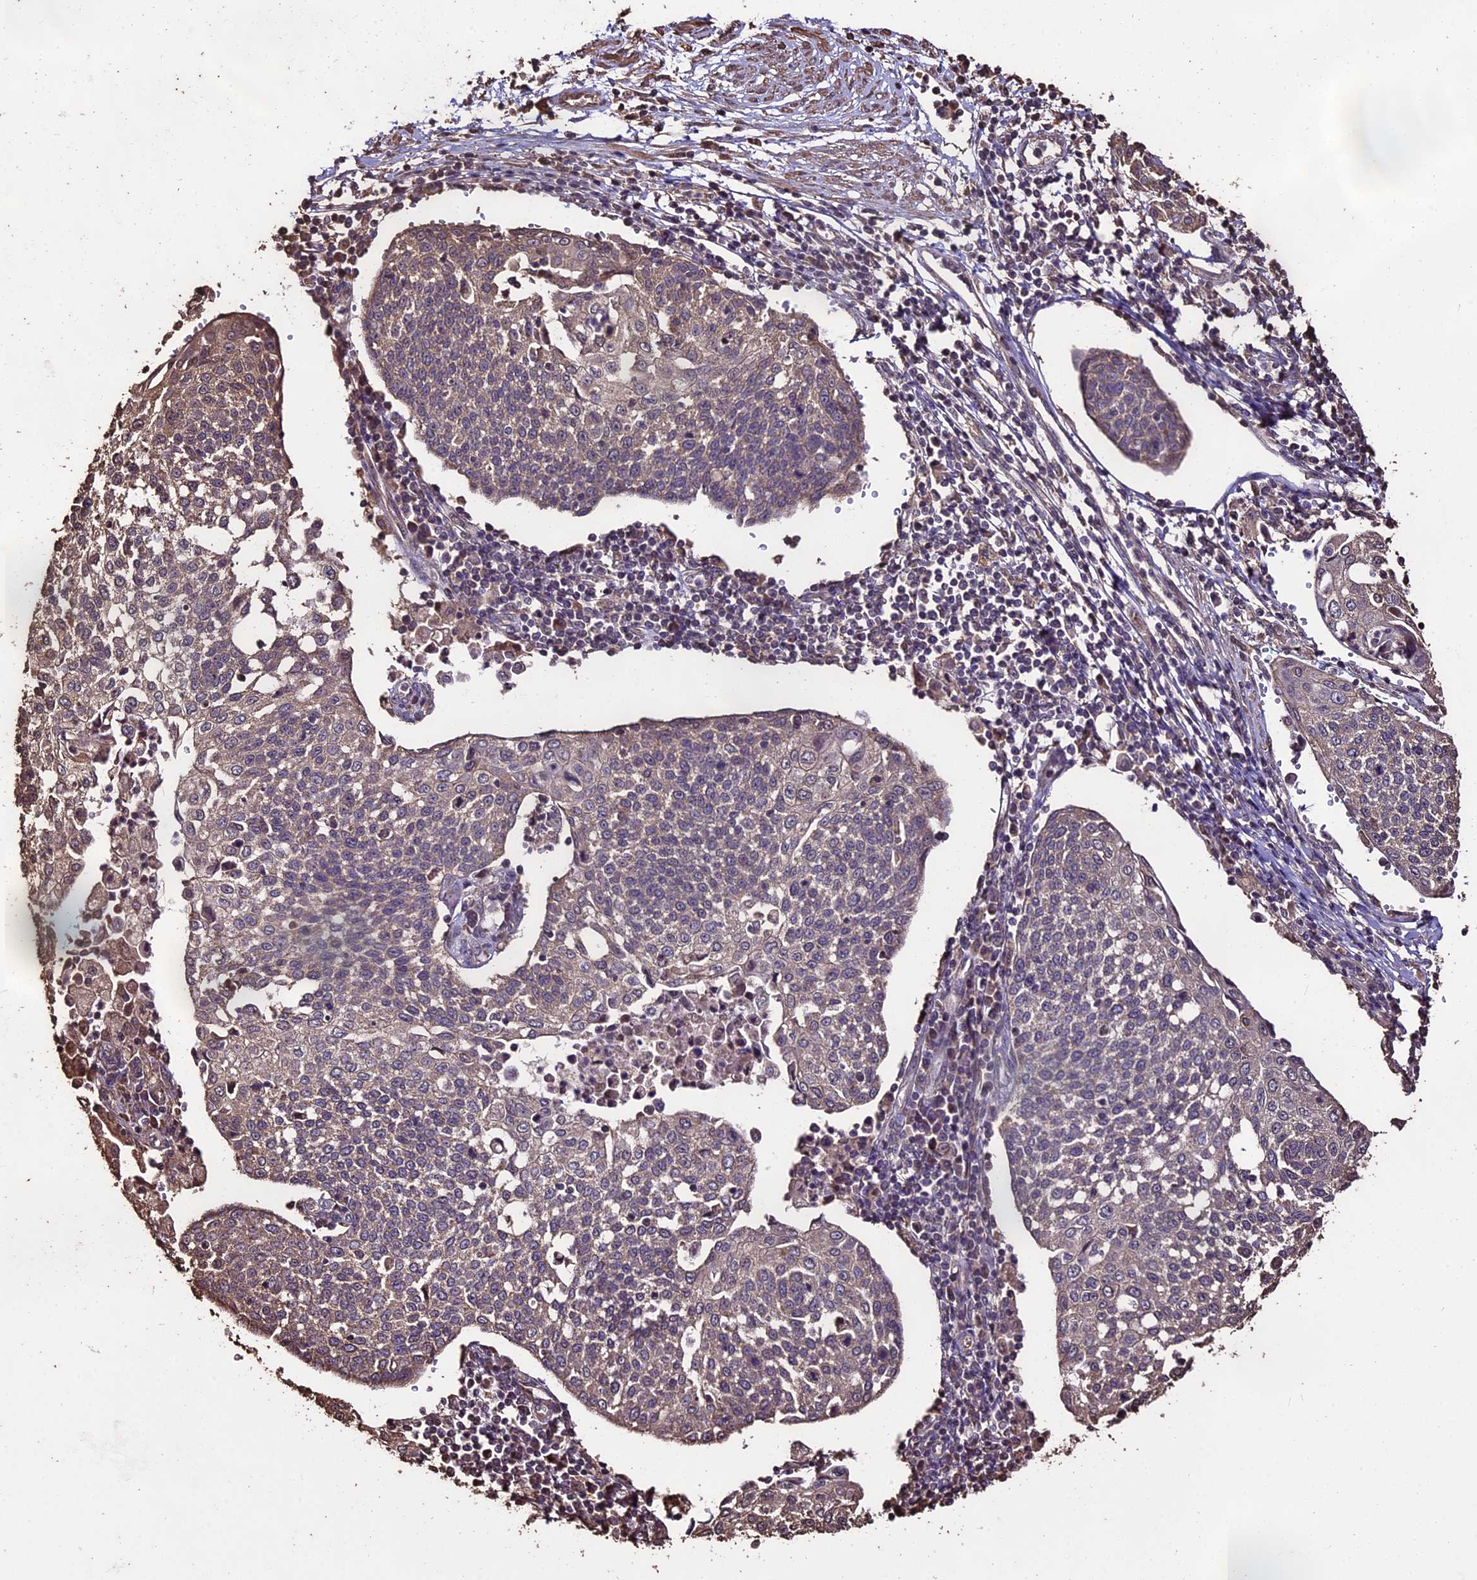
{"staining": {"intensity": "weak", "quantity": "<25%", "location": "cytoplasmic/membranous"}, "tissue": "cervical cancer", "cell_type": "Tumor cells", "image_type": "cancer", "snomed": [{"axis": "morphology", "description": "Squamous cell carcinoma, NOS"}, {"axis": "topography", "description": "Cervix"}], "caption": "IHC of cervical cancer (squamous cell carcinoma) shows no expression in tumor cells.", "gene": "PGPEP1L", "patient": {"sex": "female", "age": 34}}